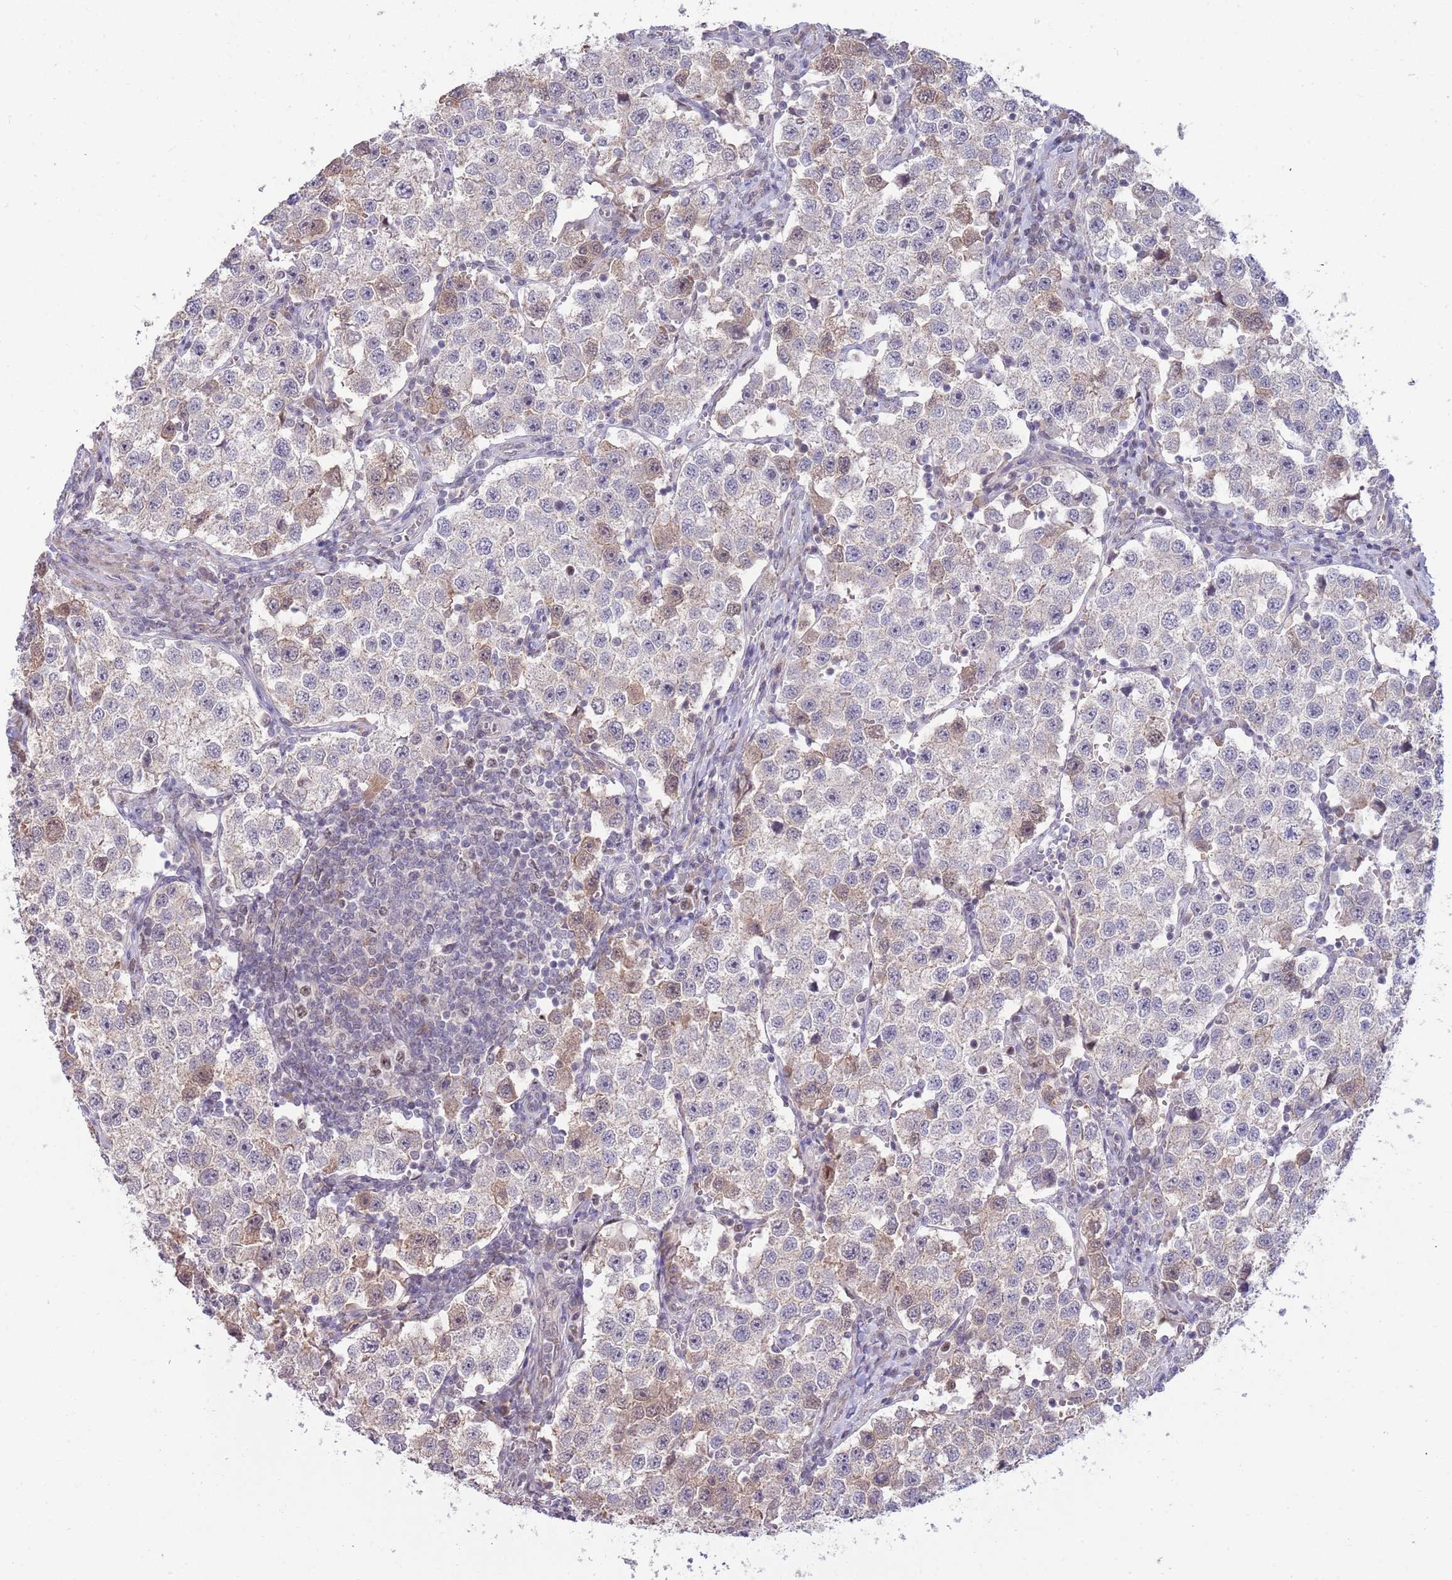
{"staining": {"intensity": "weak", "quantity": "<25%", "location": "cytoplasmic/membranous"}, "tissue": "testis cancer", "cell_type": "Tumor cells", "image_type": "cancer", "snomed": [{"axis": "morphology", "description": "Seminoma, NOS"}, {"axis": "topography", "description": "Testis"}], "caption": "Histopathology image shows no significant protein staining in tumor cells of testis cancer.", "gene": "ZBTB7A", "patient": {"sex": "male", "age": 37}}